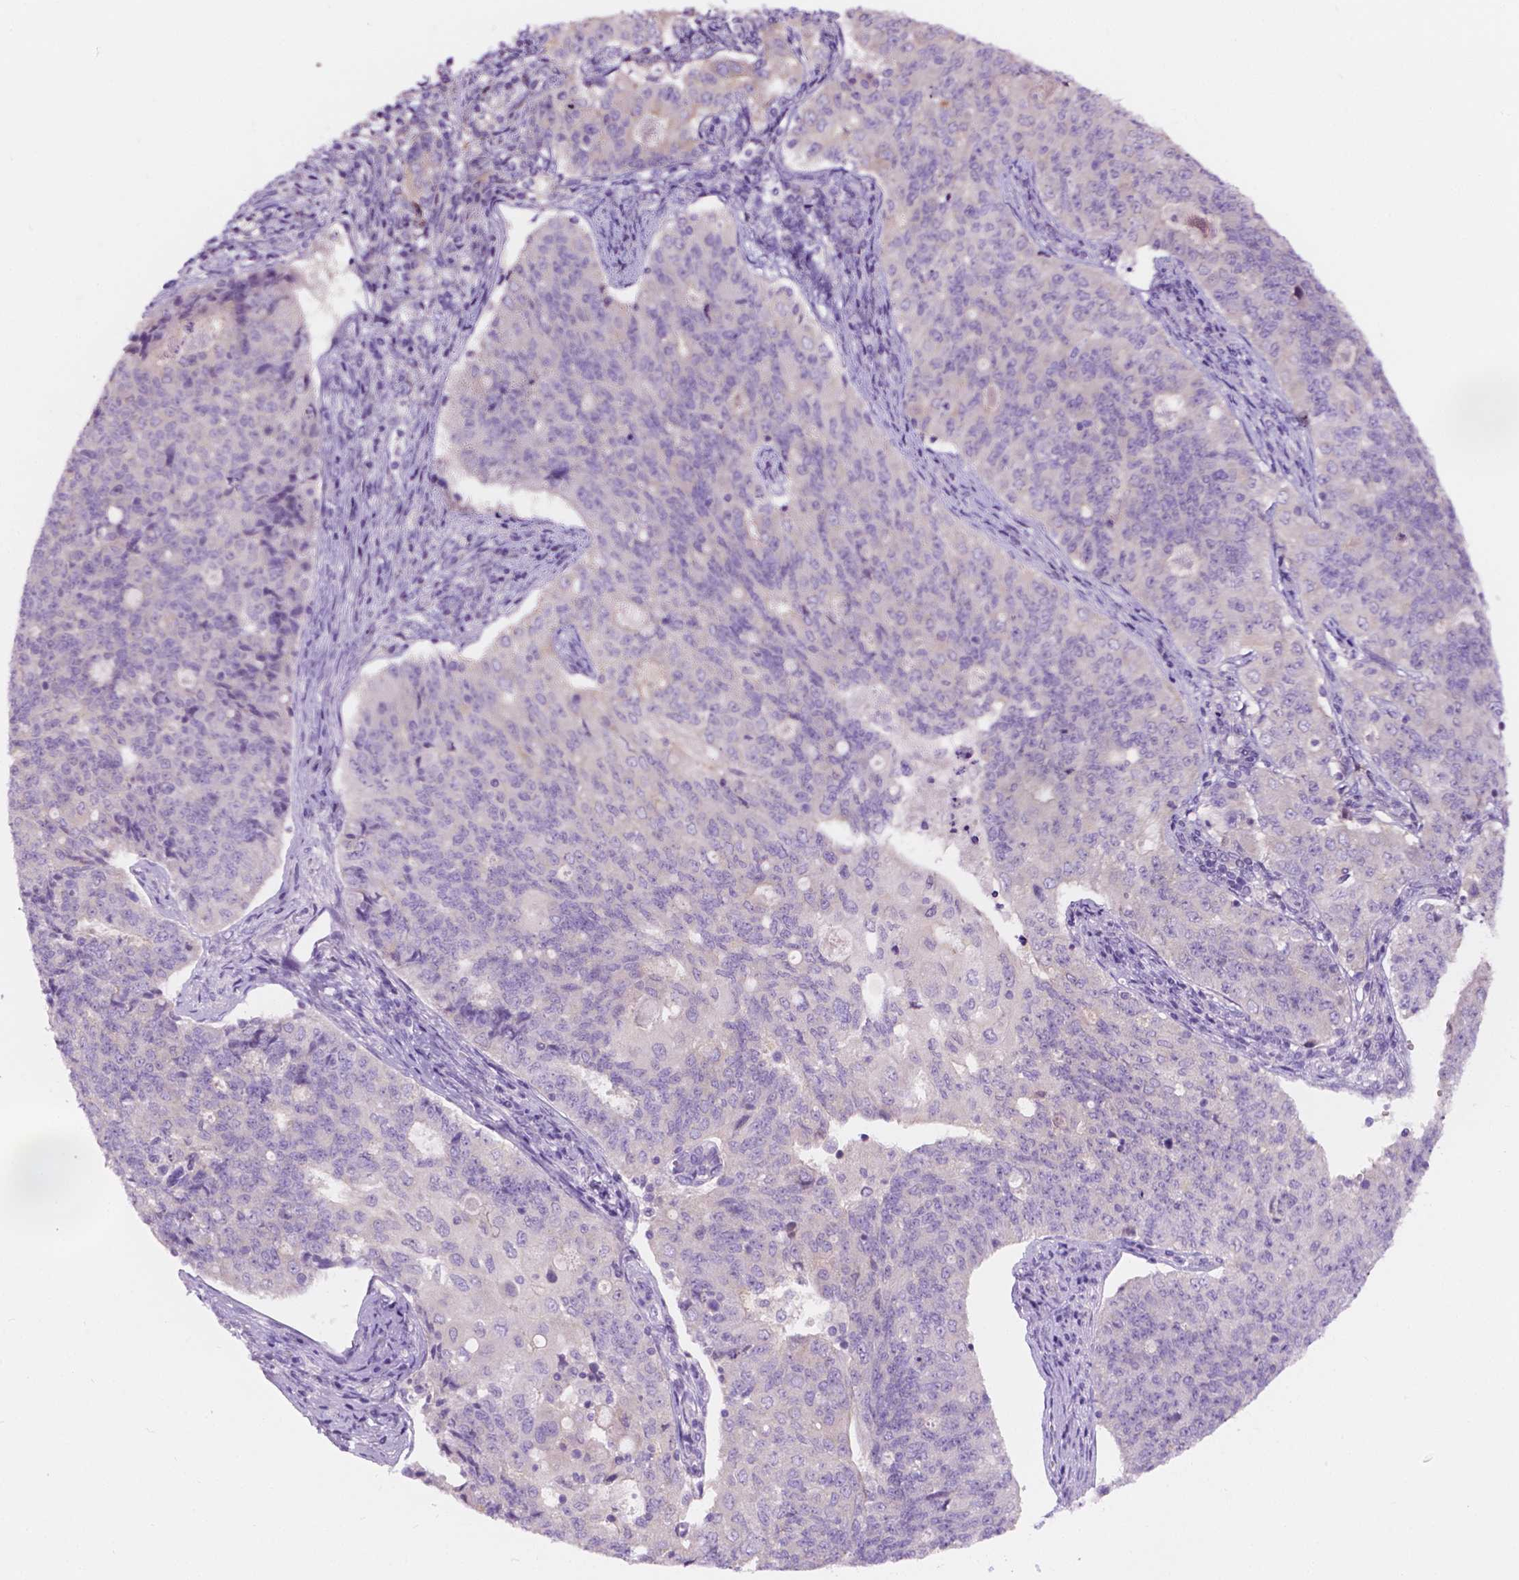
{"staining": {"intensity": "negative", "quantity": "none", "location": "none"}, "tissue": "endometrial cancer", "cell_type": "Tumor cells", "image_type": "cancer", "snomed": [{"axis": "morphology", "description": "Adenocarcinoma, NOS"}, {"axis": "topography", "description": "Endometrium"}], "caption": "An IHC photomicrograph of endometrial cancer is shown. There is no staining in tumor cells of endometrial cancer.", "gene": "SIRT2", "patient": {"sex": "female", "age": 43}}